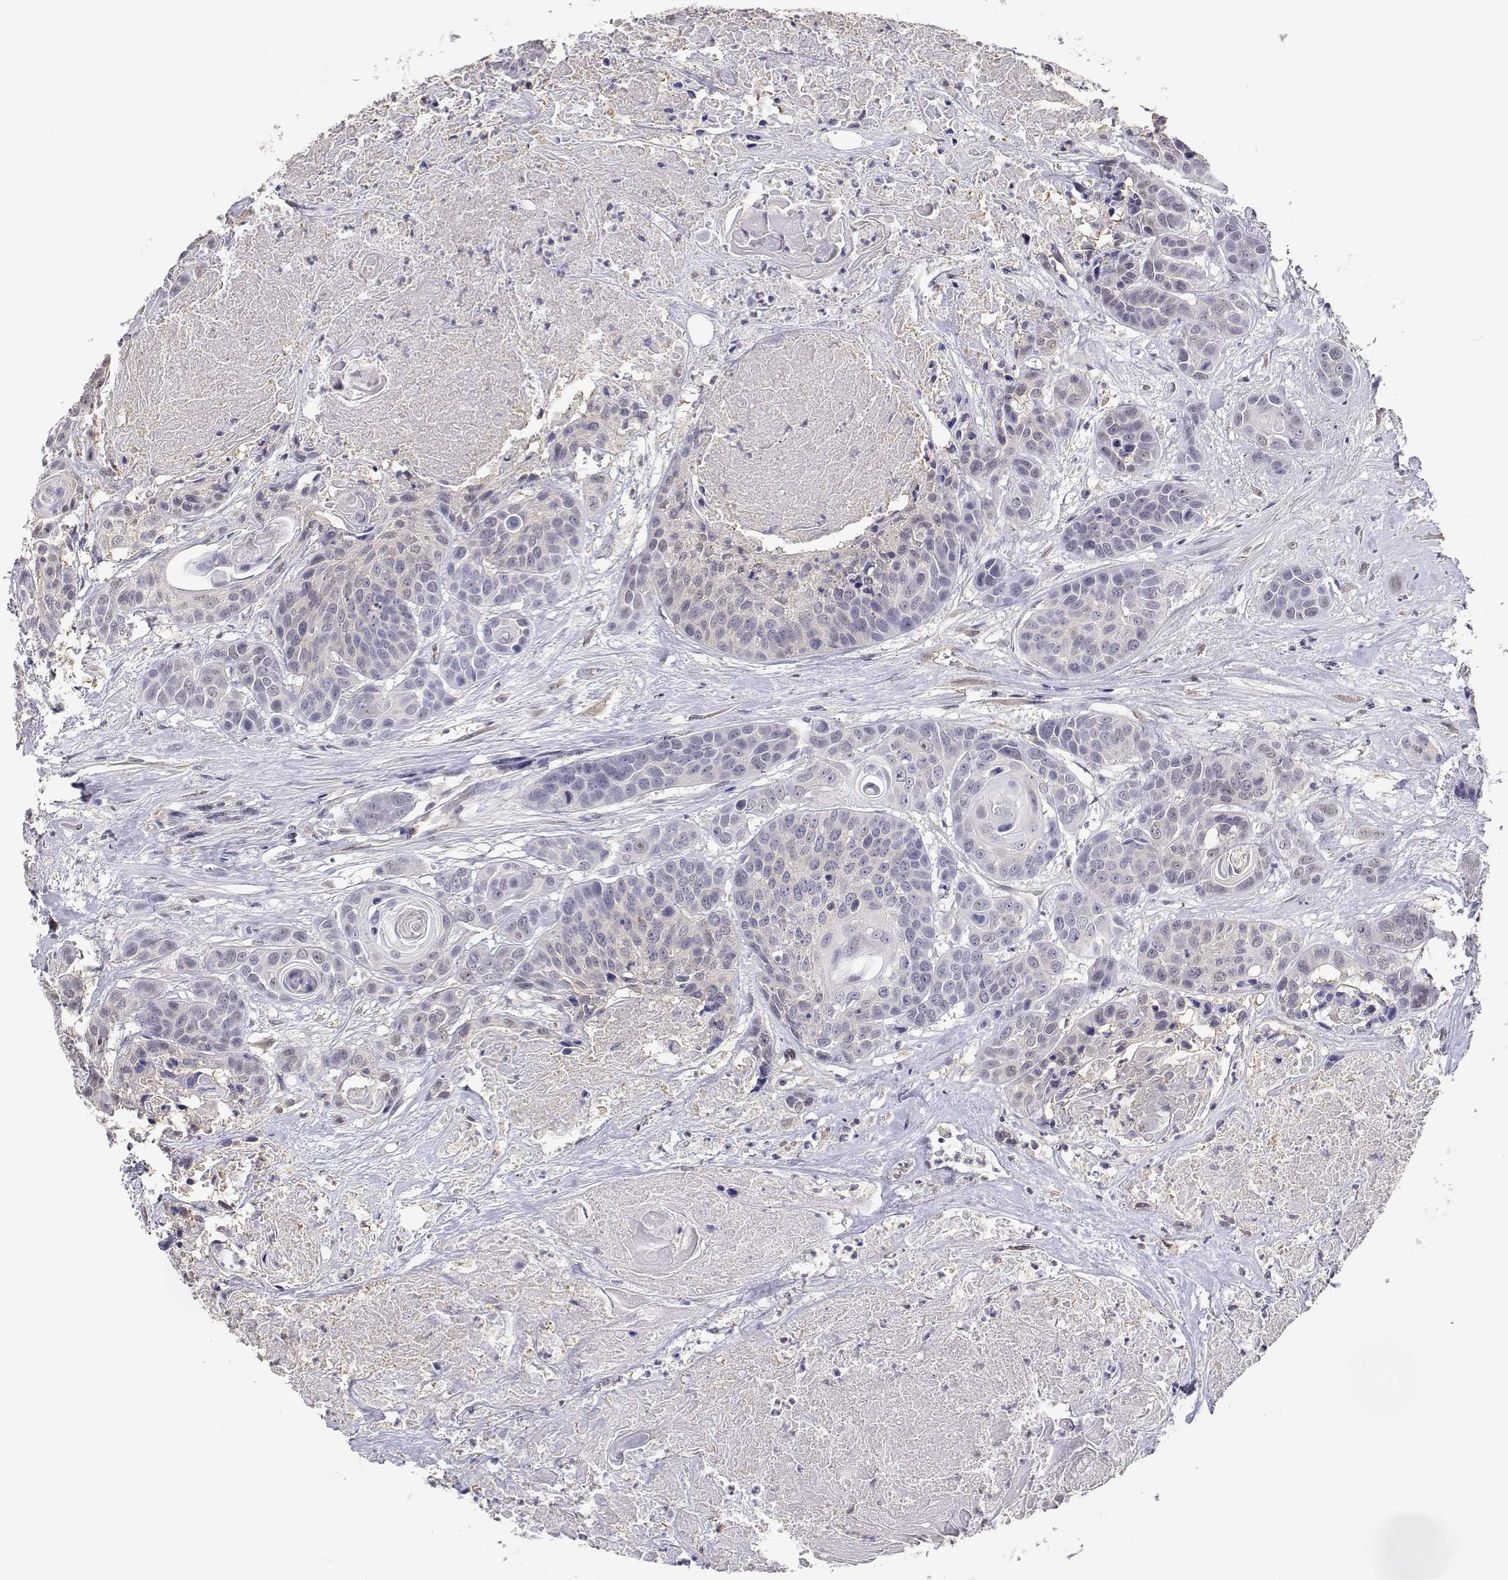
{"staining": {"intensity": "negative", "quantity": "none", "location": "none"}, "tissue": "head and neck cancer", "cell_type": "Tumor cells", "image_type": "cancer", "snomed": [{"axis": "morphology", "description": "Squamous cell carcinoma, NOS"}, {"axis": "topography", "description": "Oral tissue"}, {"axis": "topography", "description": "Head-Neck"}], "caption": "Image shows no significant protein staining in tumor cells of head and neck cancer. (DAB immunohistochemistry with hematoxylin counter stain).", "gene": "ADA", "patient": {"sex": "male", "age": 56}}